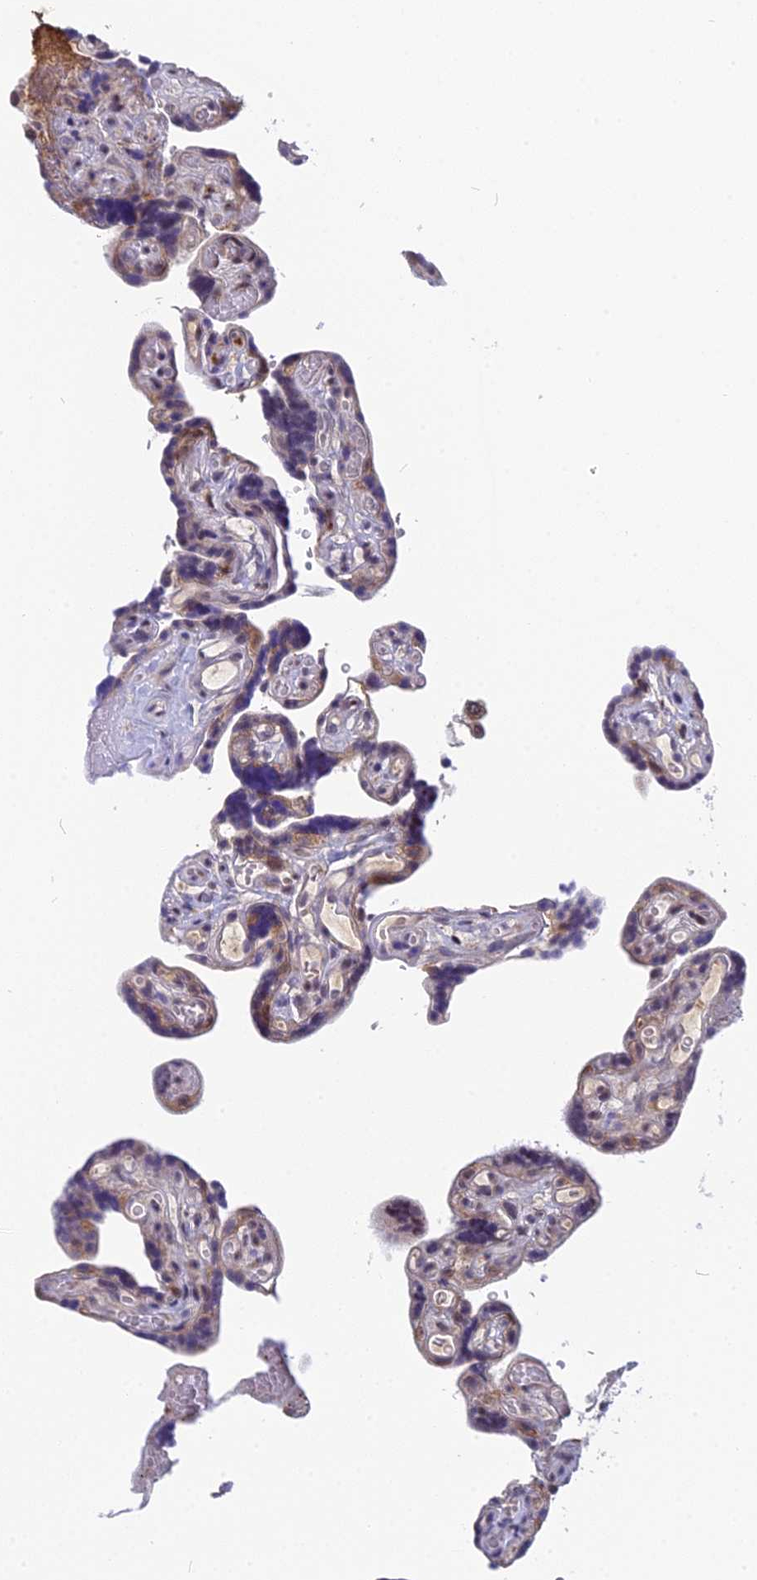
{"staining": {"intensity": "moderate", "quantity": "25%-75%", "location": "cytoplasmic/membranous,nuclear"}, "tissue": "placenta", "cell_type": "Decidual cells", "image_type": "normal", "snomed": [{"axis": "morphology", "description": "Normal tissue, NOS"}, {"axis": "topography", "description": "Placenta"}], "caption": "DAB immunohistochemical staining of unremarkable human placenta demonstrates moderate cytoplasmic/membranous,nuclear protein positivity in about 25%-75% of decidual cells. Nuclei are stained in blue.", "gene": "CMC1", "patient": {"sex": "female", "age": 30}}